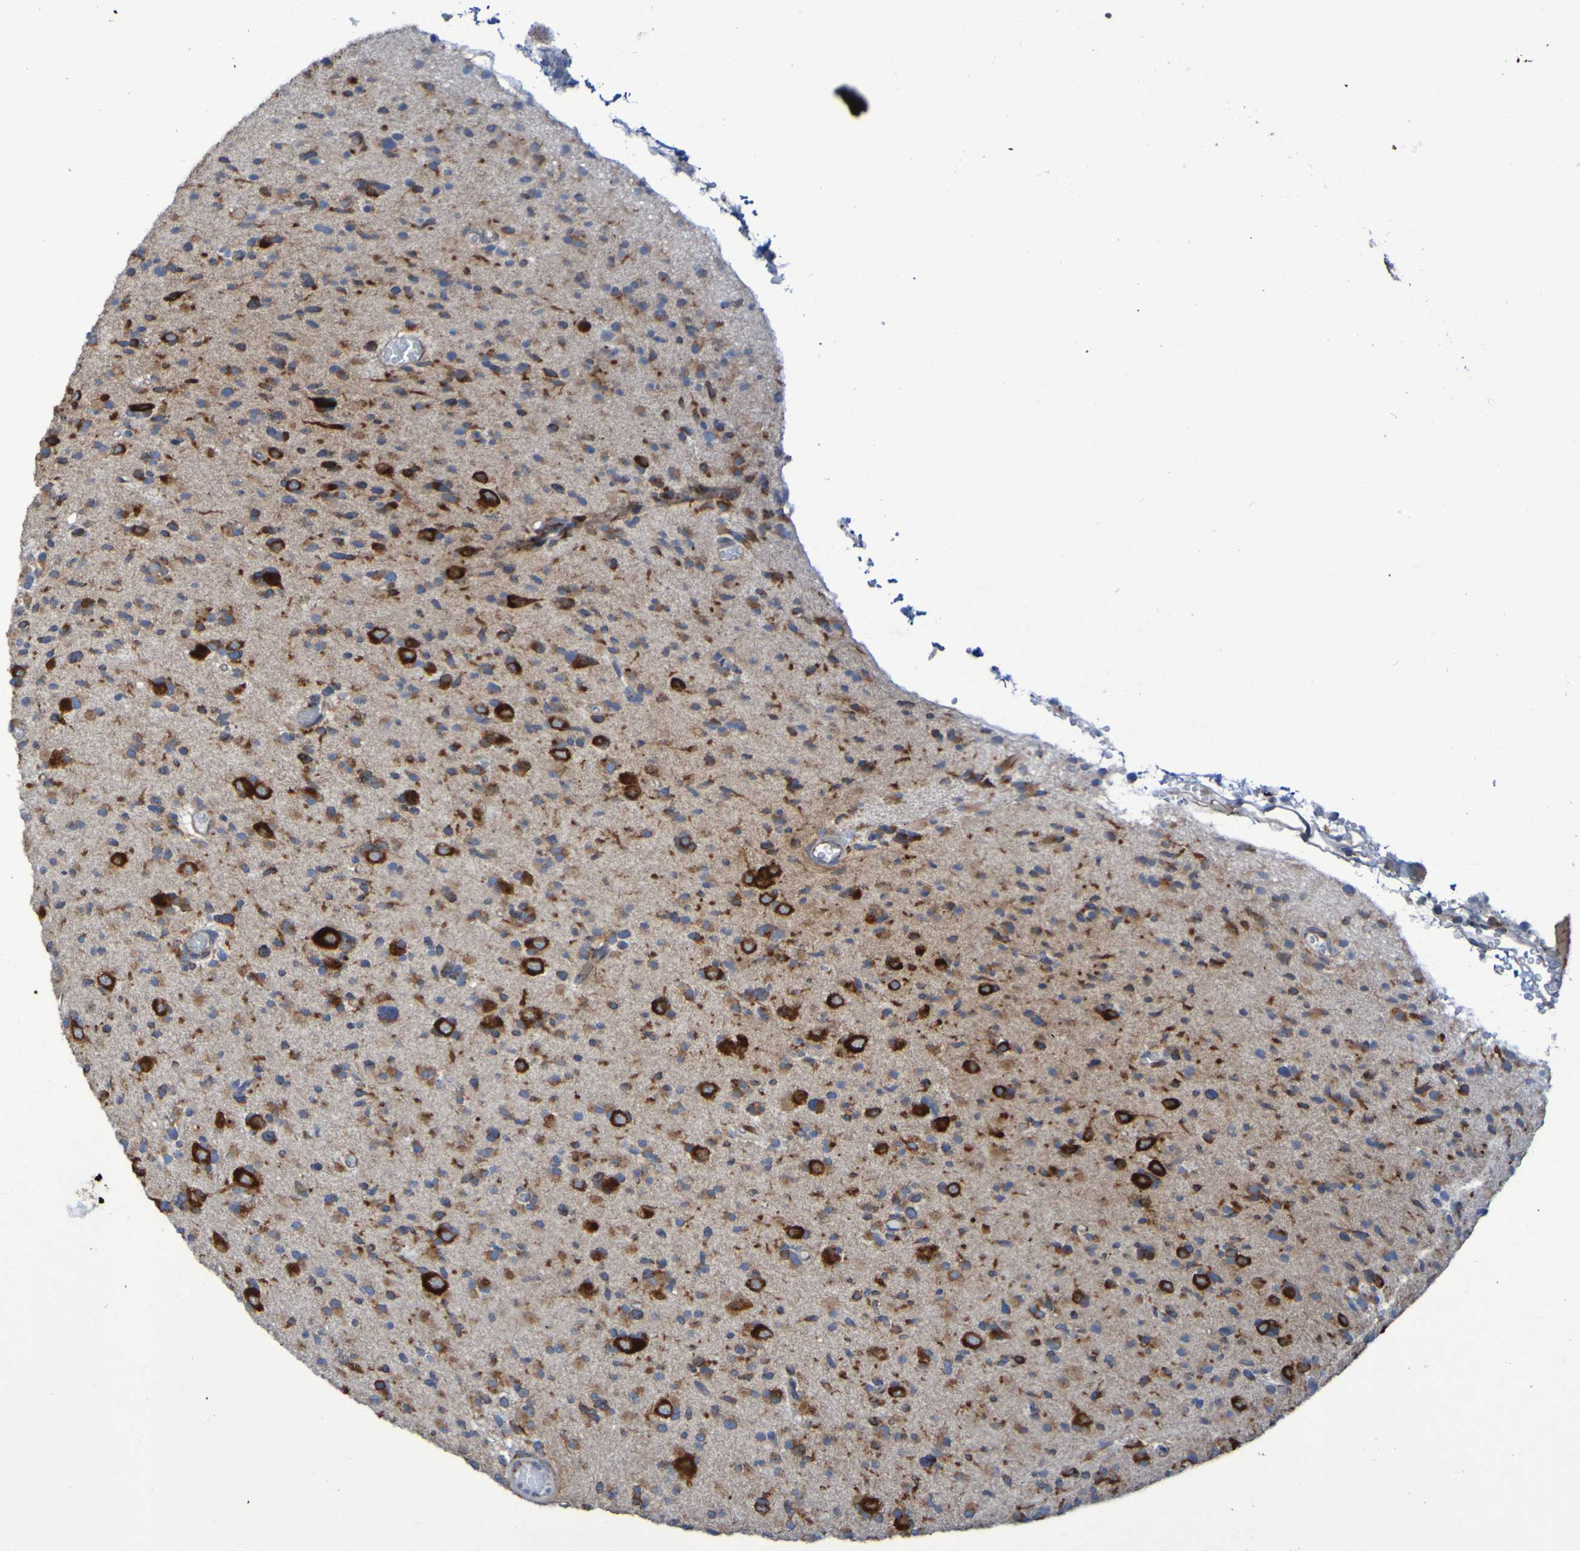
{"staining": {"intensity": "weak", "quantity": ">75%", "location": "cytoplasmic/membranous"}, "tissue": "glioma", "cell_type": "Tumor cells", "image_type": "cancer", "snomed": [{"axis": "morphology", "description": "Glioma, malignant, Low grade"}, {"axis": "topography", "description": "Brain"}], "caption": "Malignant low-grade glioma stained with a protein marker demonstrates weak staining in tumor cells.", "gene": "FKBP3", "patient": {"sex": "female", "age": 22}}